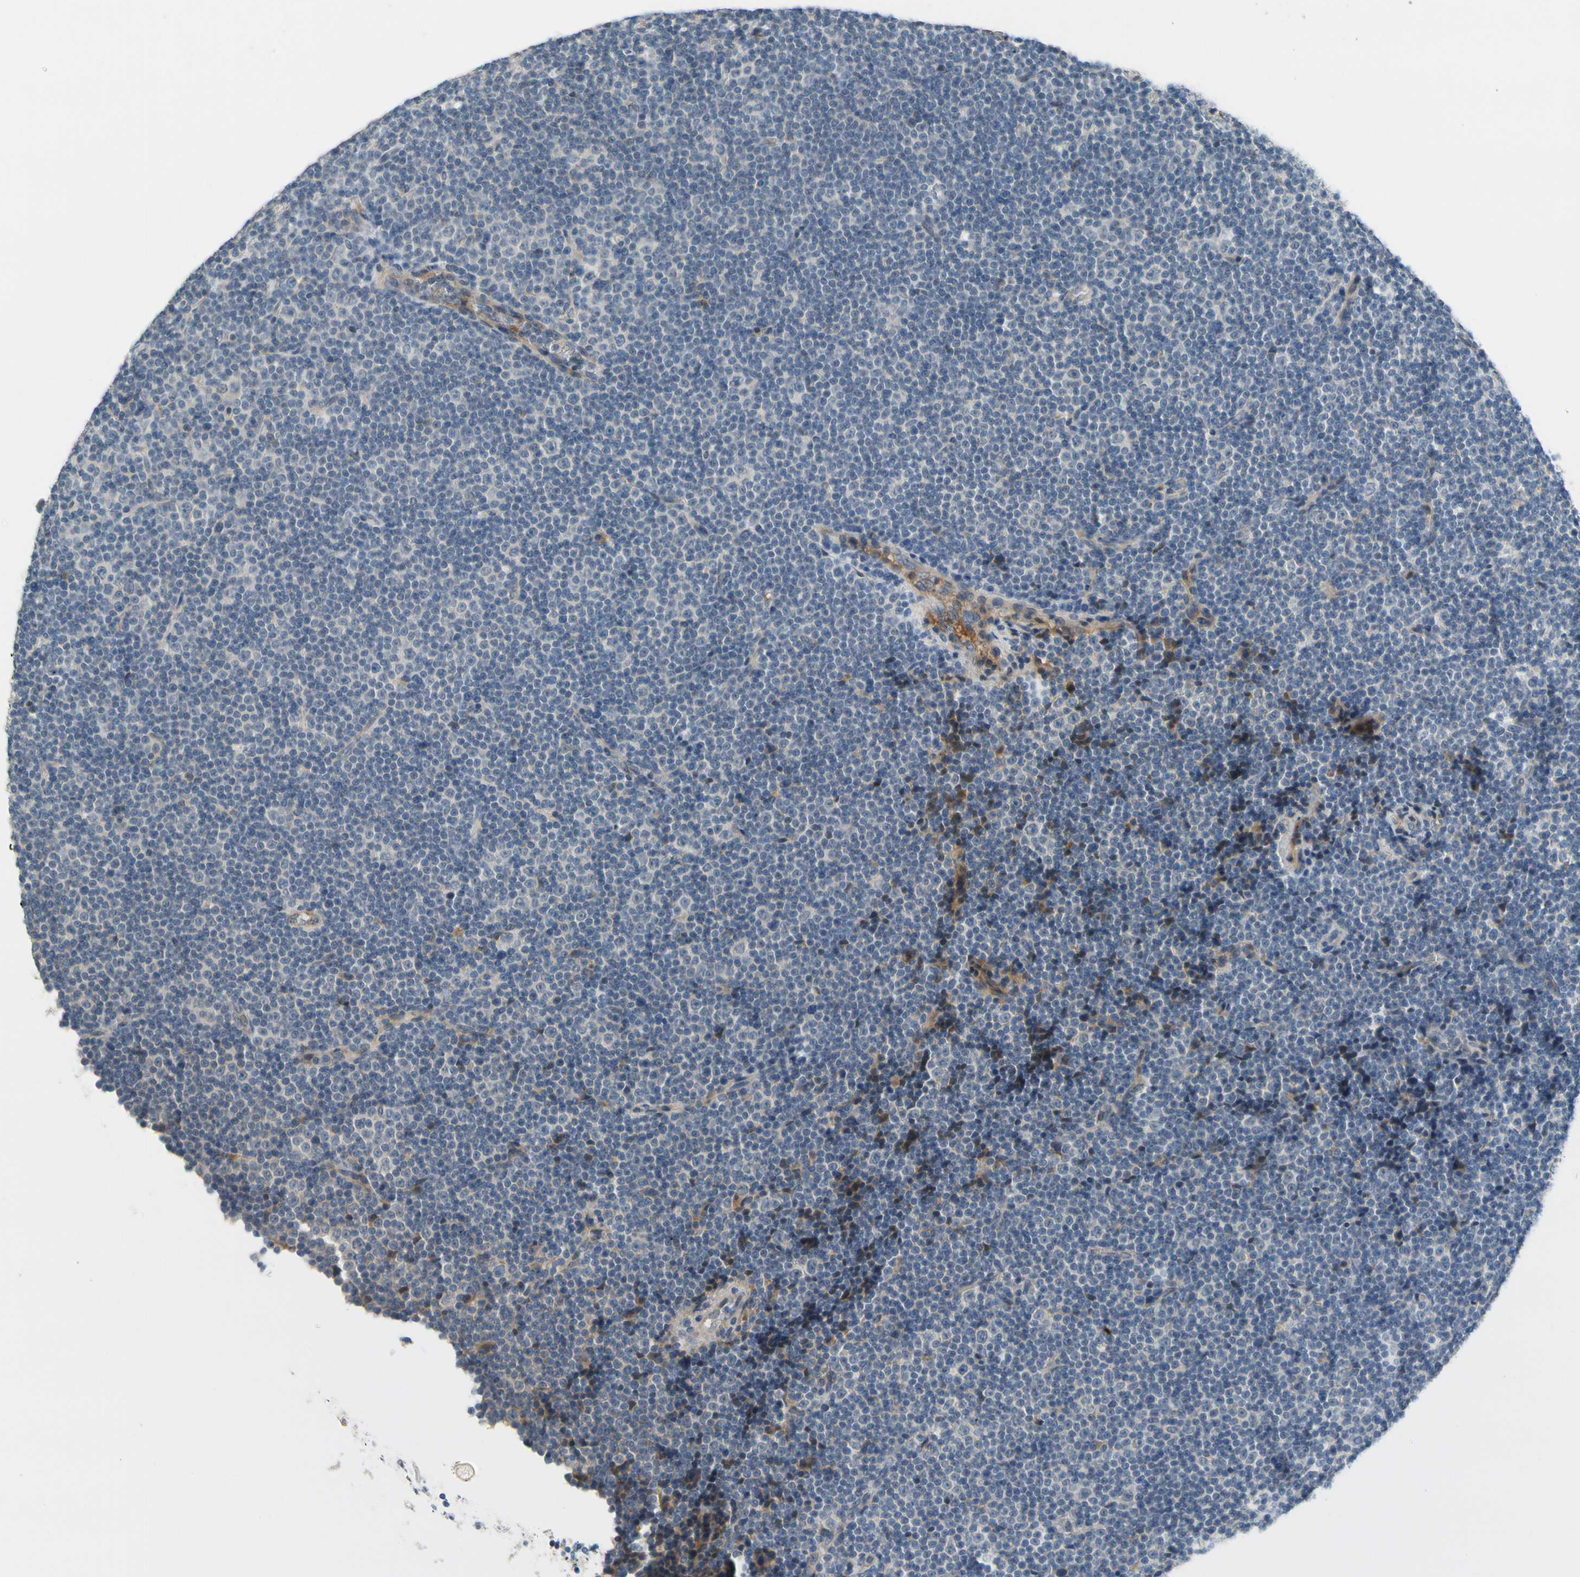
{"staining": {"intensity": "negative", "quantity": "none", "location": "none"}, "tissue": "lymphoma", "cell_type": "Tumor cells", "image_type": "cancer", "snomed": [{"axis": "morphology", "description": "Malignant lymphoma, non-Hodgkin's type, Low grade"}, {"axis": "topography", "description": "Lymph node"}], "caption": "Tumor cells are negative for protein expression in human malignant lymphoma, non-Hodgkin's type (low-grade). (IHC, brightfield microscopy, high magnification).", "gene": "CNDP1", "patient": {"sex": "female", "age": 67}}